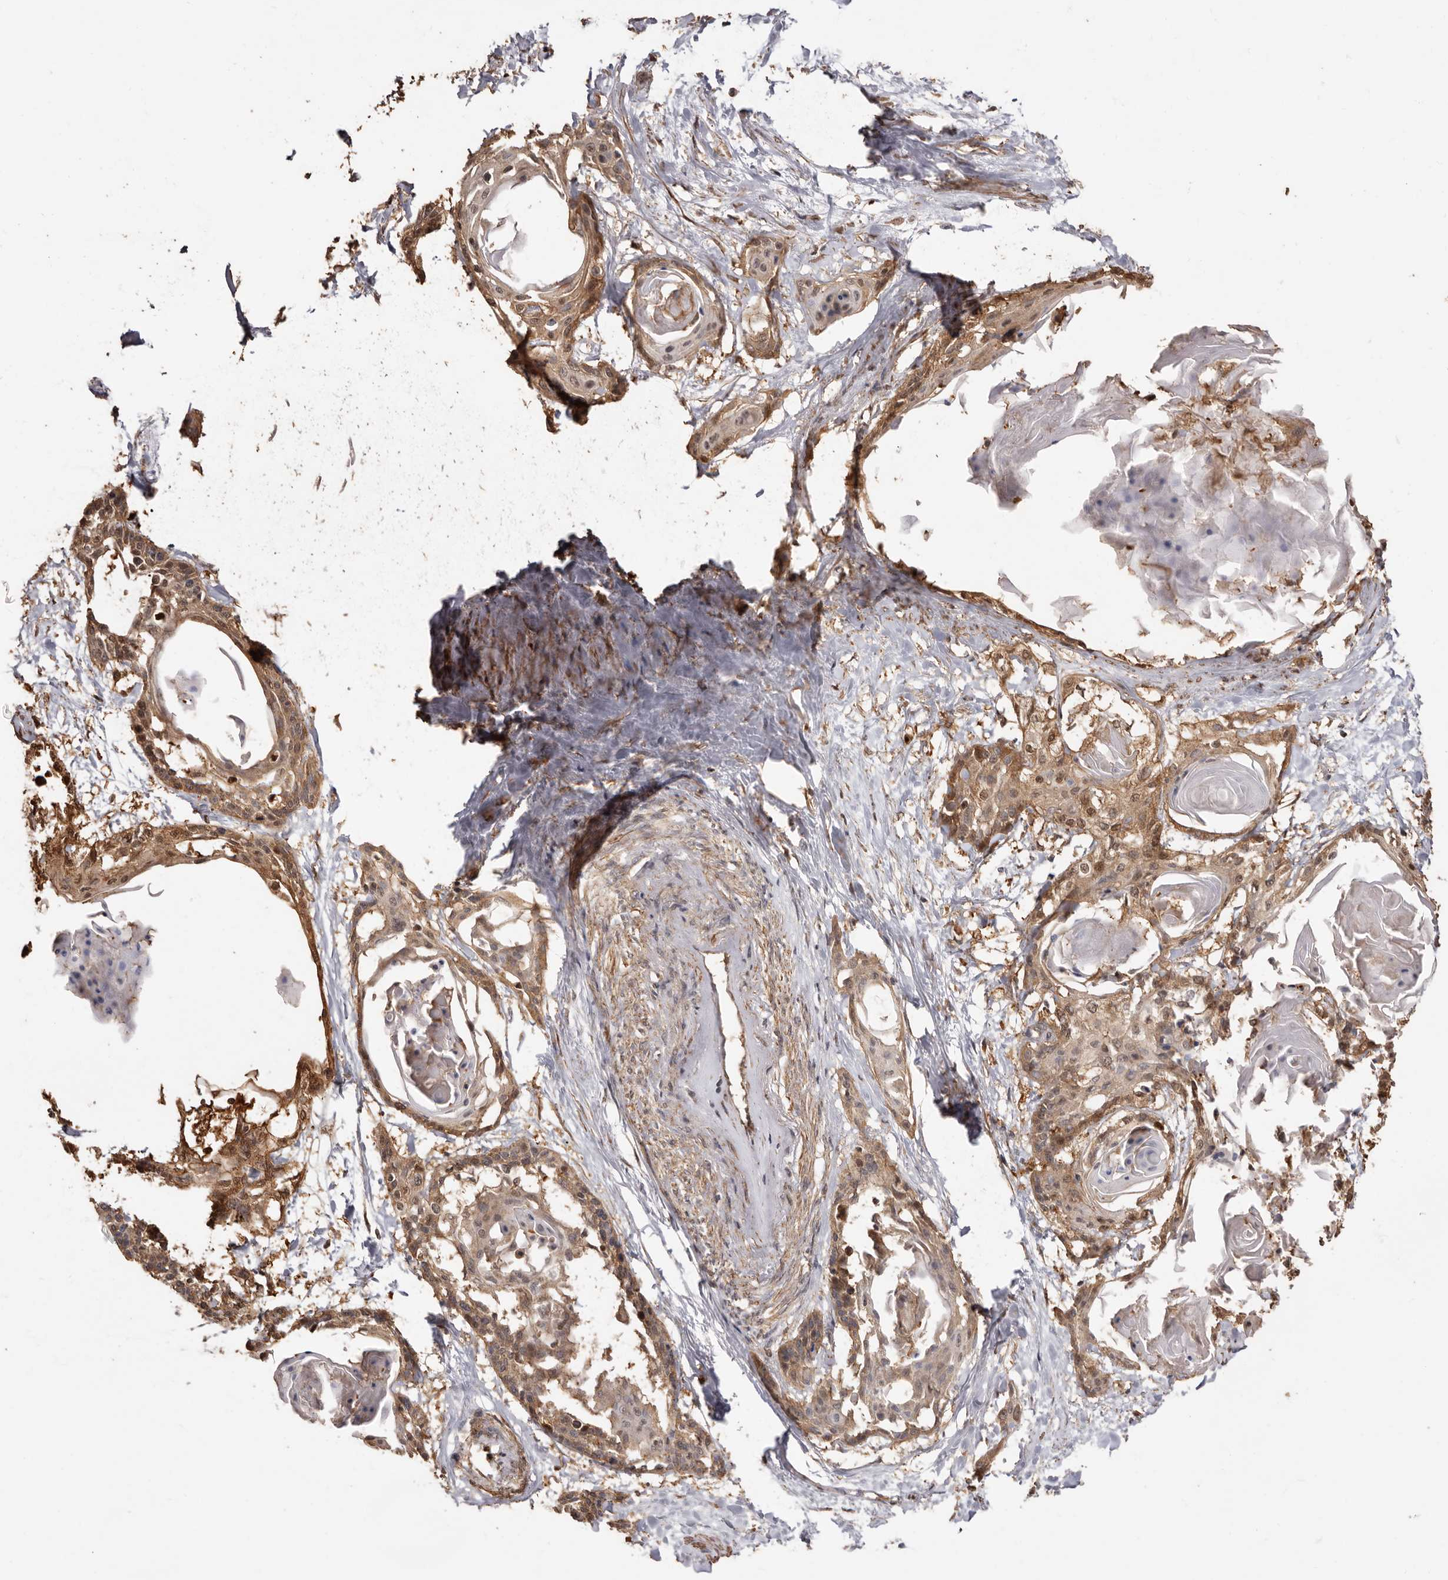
{"staining": {"intensity": "moderate", "quantity": ">75%", "location": "cytoplasmic/membranous"}, "tissue": "cervical cancer", "cell_type": "Tumor cells", "image_type": "cancer", "snomed": [{"axis": "morphology", "description": "Squamous cell carcinoma, NOS"}, {"axis": "topography", "description": "Cervix"}], "caption": "Moderate cytoplasmic/membranous positivity is present in about >75% of tumor cells in cervical squamous cell carcinoma.", "gene": "COQ8B", "patient": {"sex": "female", "age": 57}}